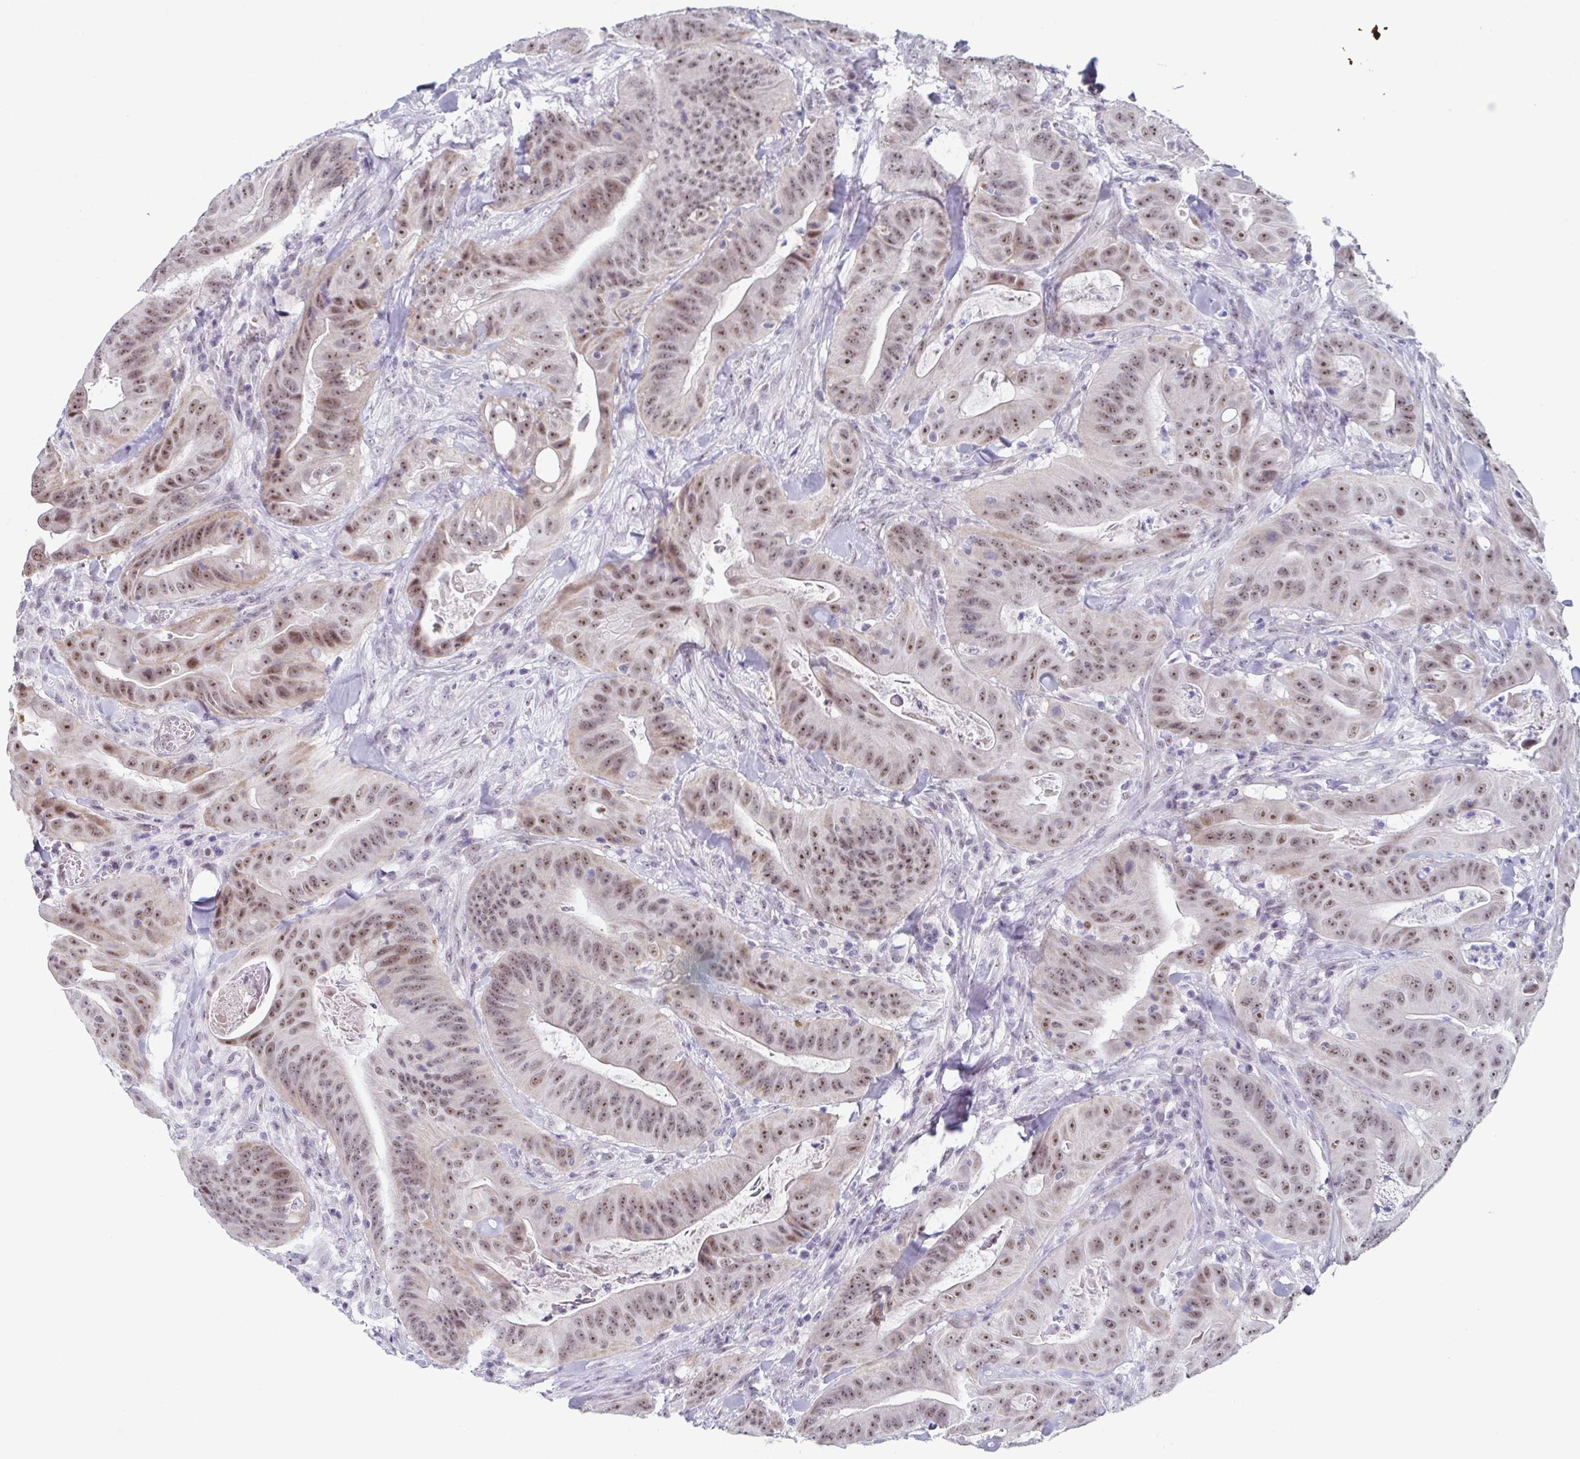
{"staining": {"intensity": "moderate", "quantity": ">75%", "location": "nuclear"}, "tissue": "colorectal cancer", "cell_type": "Tumor cells", "image_type": "cancer", "snomed": [{"axis": "morphology", "description": "Adenocarcinoma, NOS"}, {"axis": "topography", "description": "Colon"}], "caption": "A high-resolution micrograph shows immunohistochemistry (IHC) staining of colorectal cancer, which reveals moderate nuclear staining in about >75% of tumor cells.", "gene": "EXOSC7", "patient": {"sex": "male", "age": 33}}